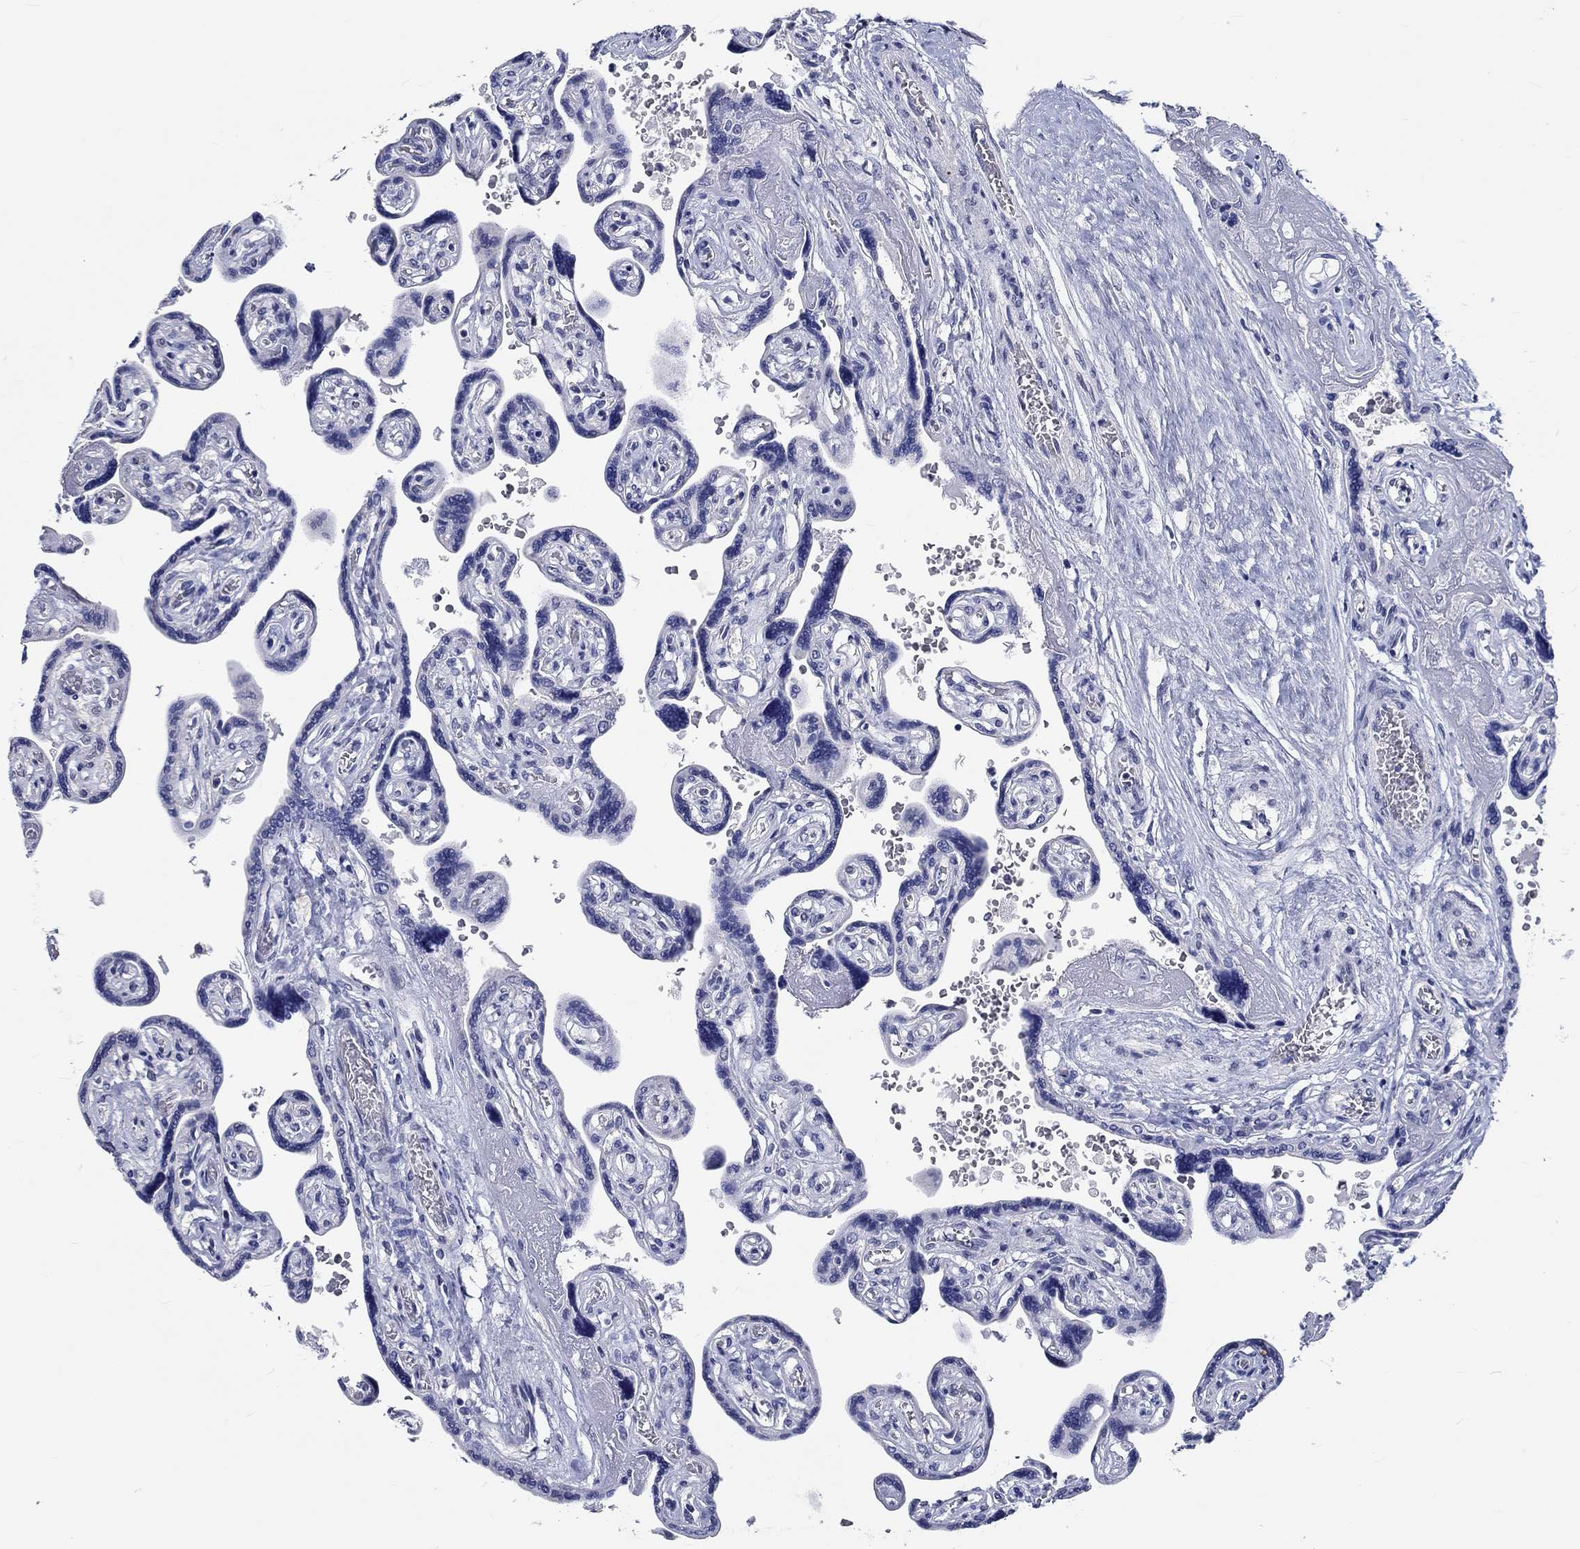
{"staining": {"intensity": "negative", "quantity": "none", "location": "none"}, "tissue": "placenta", "cell_type": "Decidual cells", "image_type": "normal", "snomed": [{"axis": "morphology", "description": "Normal tissue, NOS"}, {"axis": "topography", "description": "Placenta"}], "caption": "A high-resolution micrograph shows IHC staining of unremarkable placenta, which demonstrates no significant staining in decidual cells.", "gene": "GRIN1", "patient": {"sex": "female", "age": 32}}